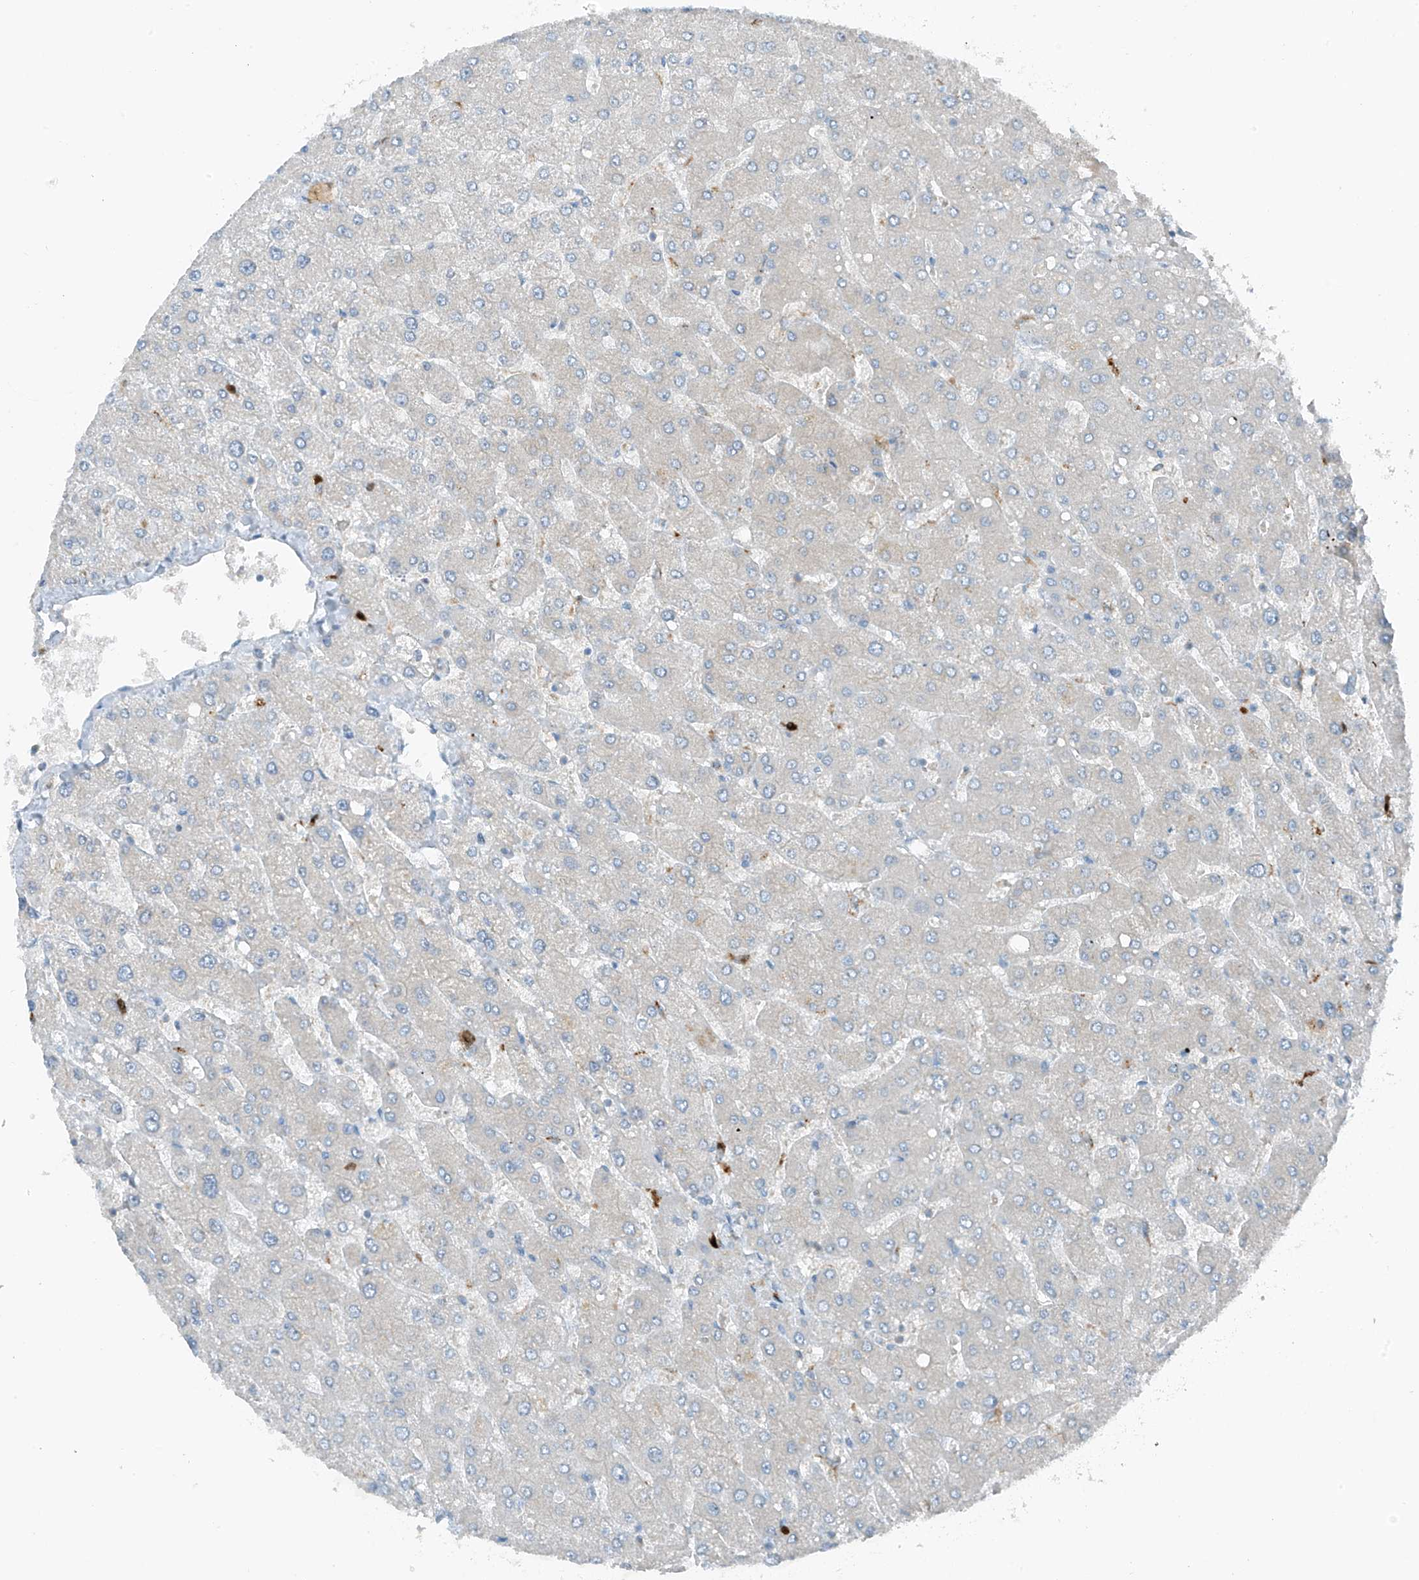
{"staining": {"intensity": "negative", "quantity": "none", "location": "none"}, "tissue": "liver", "cell_type": "Cholangiocytes", "image_type": "normal", "snomed": [{"axis": "morphology", "description": "Normal tissue, NOS"}, {"axis": "topography", "description": "Liver"}], "caption": "The micrograph displays no staining of cholangiocytes in unremarkable liver. (DAB (3,3'-diaminobenzidine) immunohistochemistry (IHC), high magnification).", "gene": "SLC12A6", "patient": {"sex": "male", "age": 55}}